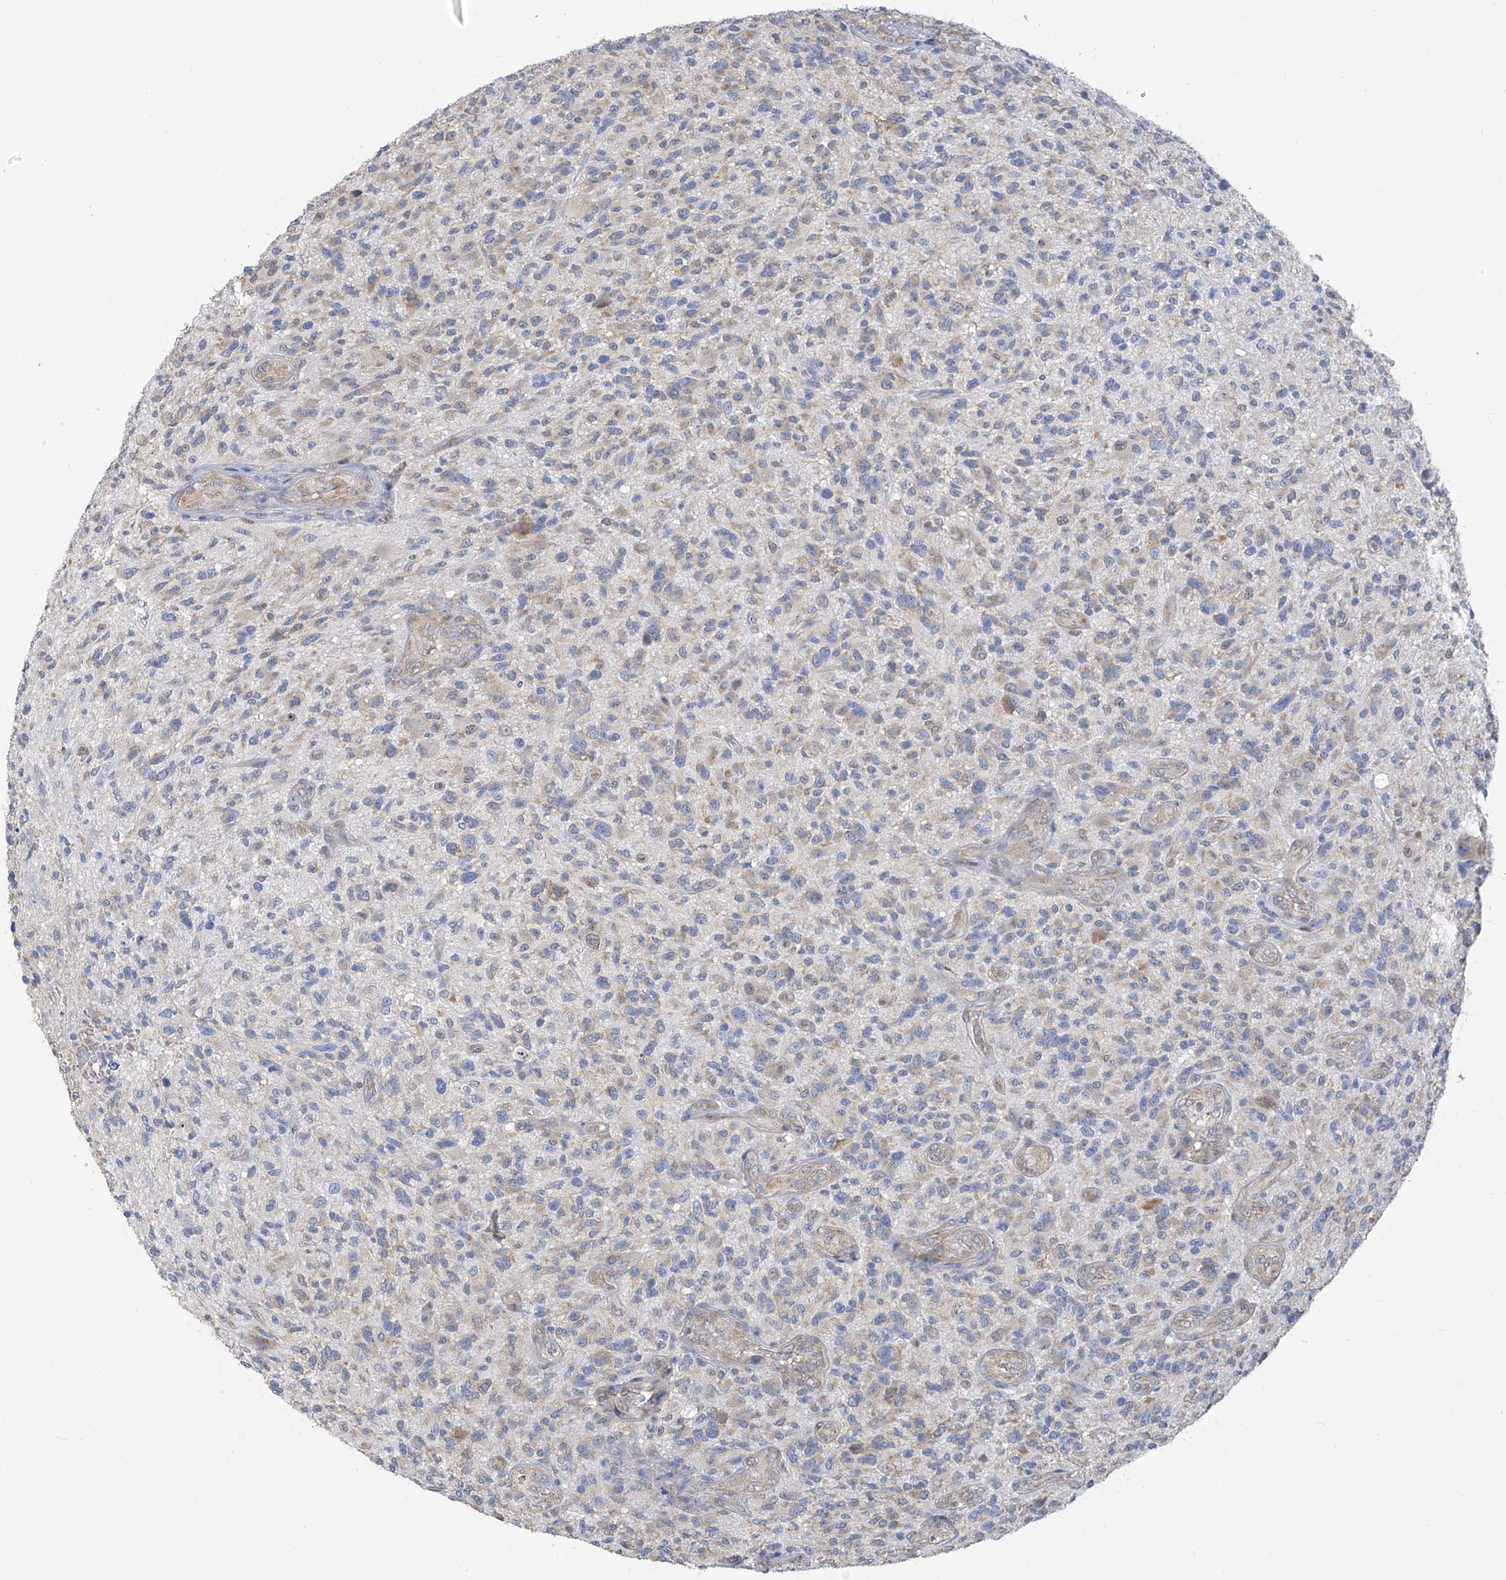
{"staining": {"intensity": "weak", "quantity": "<25%", "location": "cytoplasmic/membranous"}, "tissue": "glioma", "cell_type": "Tumor cells", "image_type": "cancer", "snomed": [{"axis": "morphology", "description": "Glioma, malignant, High grade"}, {"axis": "topography", "description": "Brain"}], "caption": "Photomicrograph shows no significant protein expression in tumor cells of glioma. (DAB immunohistochemistry, high magnification).", "gene": "RPL4", "patient": {"sex": "male", "age": 47}}